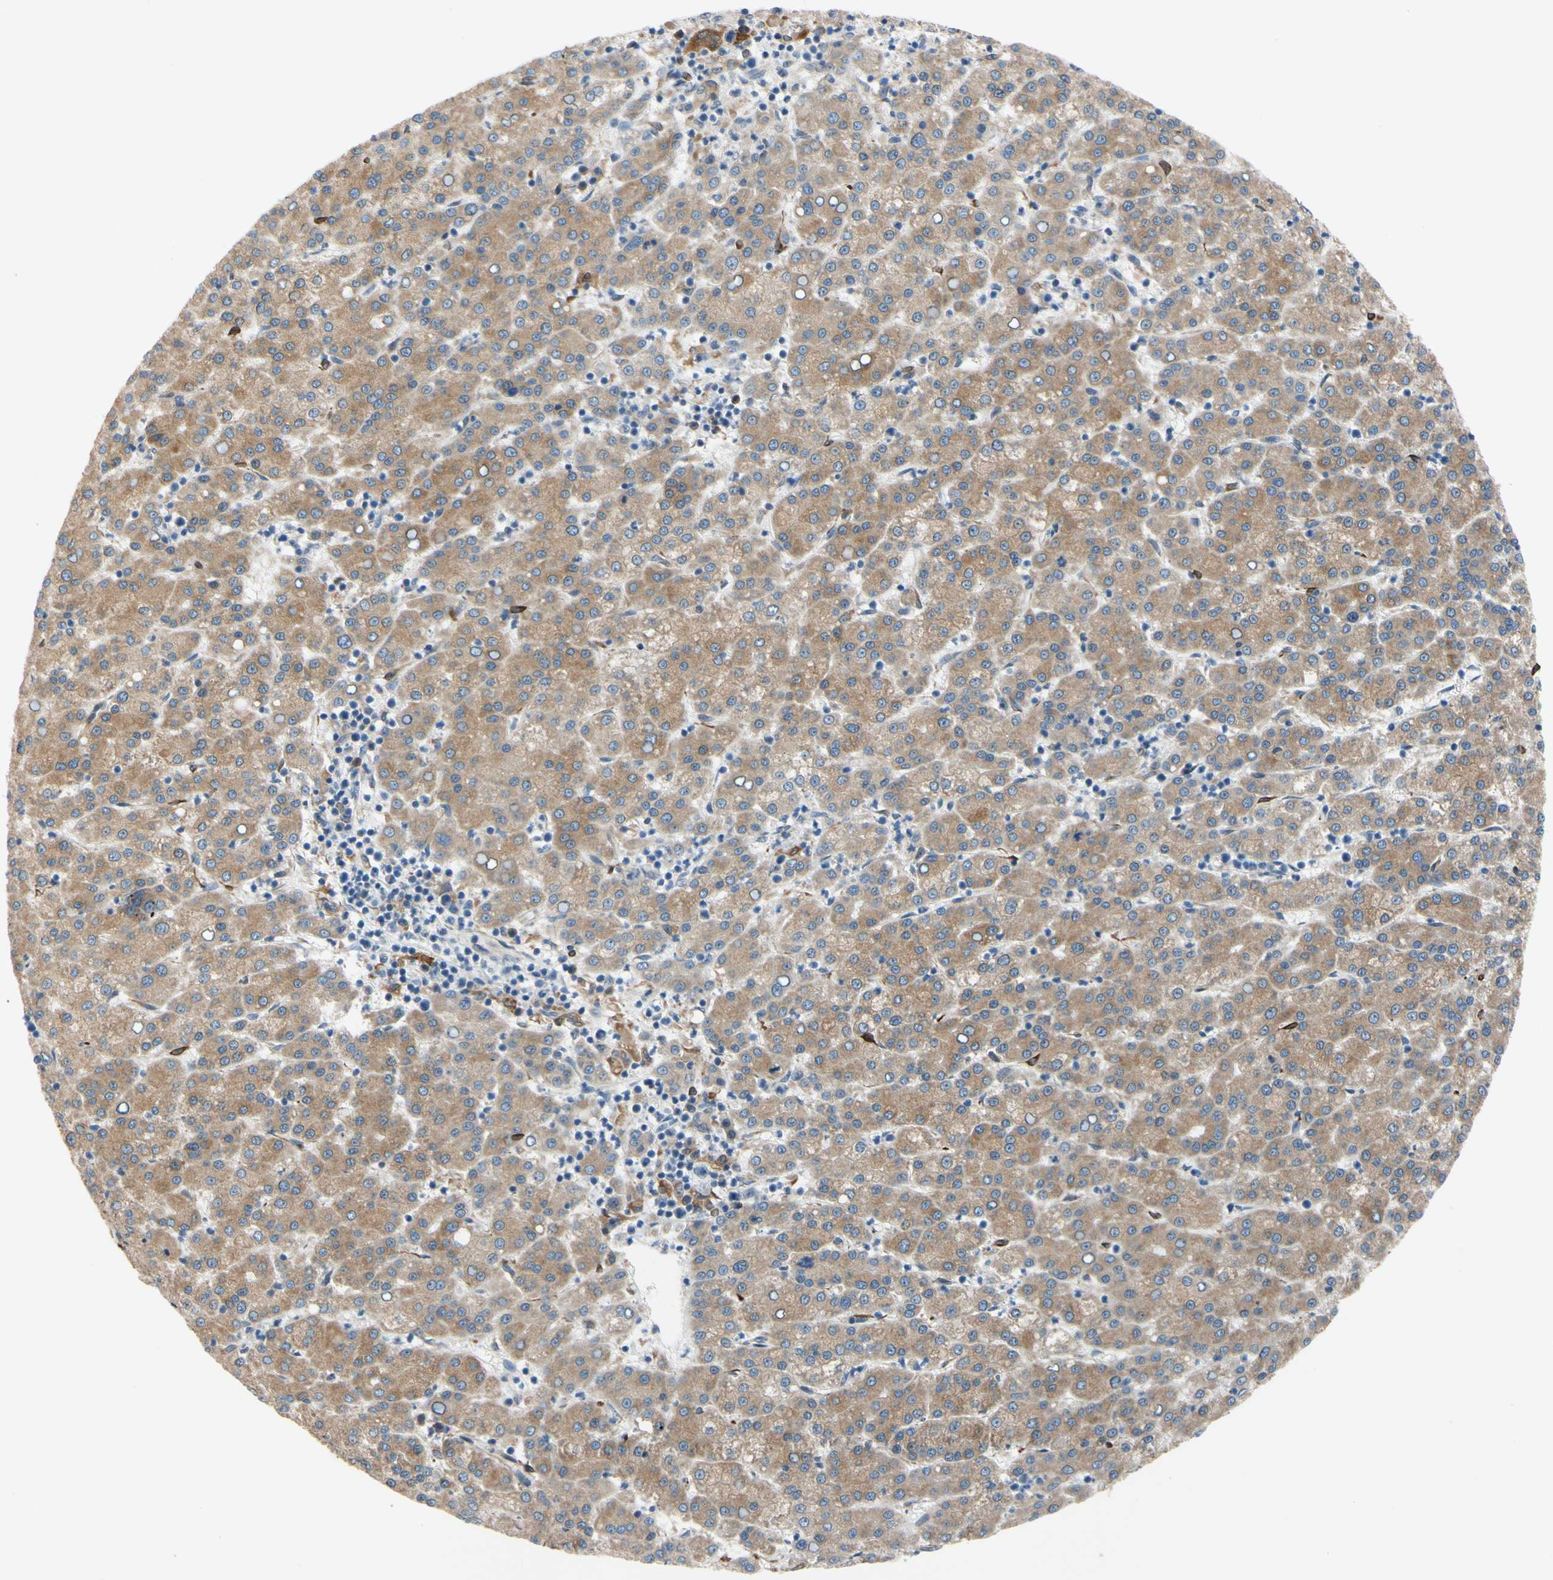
{"staining": {"intensity": "moderate", "quantity": ">75%", "location": "cytoplasmic/membranous"}, "tissue": "liver cancer", "cell_type": "Tumor cells", "image_type": "cancer", "snomed": [{"axis": "morphology", "description": "Carcinoma, Hepatocellular, NOS"}, {"axis": "topography", "description": "Liver"}], "caption": "Protein positivity by IHC exhibits moderate cytoplasmic/membranous expression in approximately >75% of tumor cells in liver cancer.", "gene": "PRXL2A", "patient": {"sex": "female", "age": 58}}